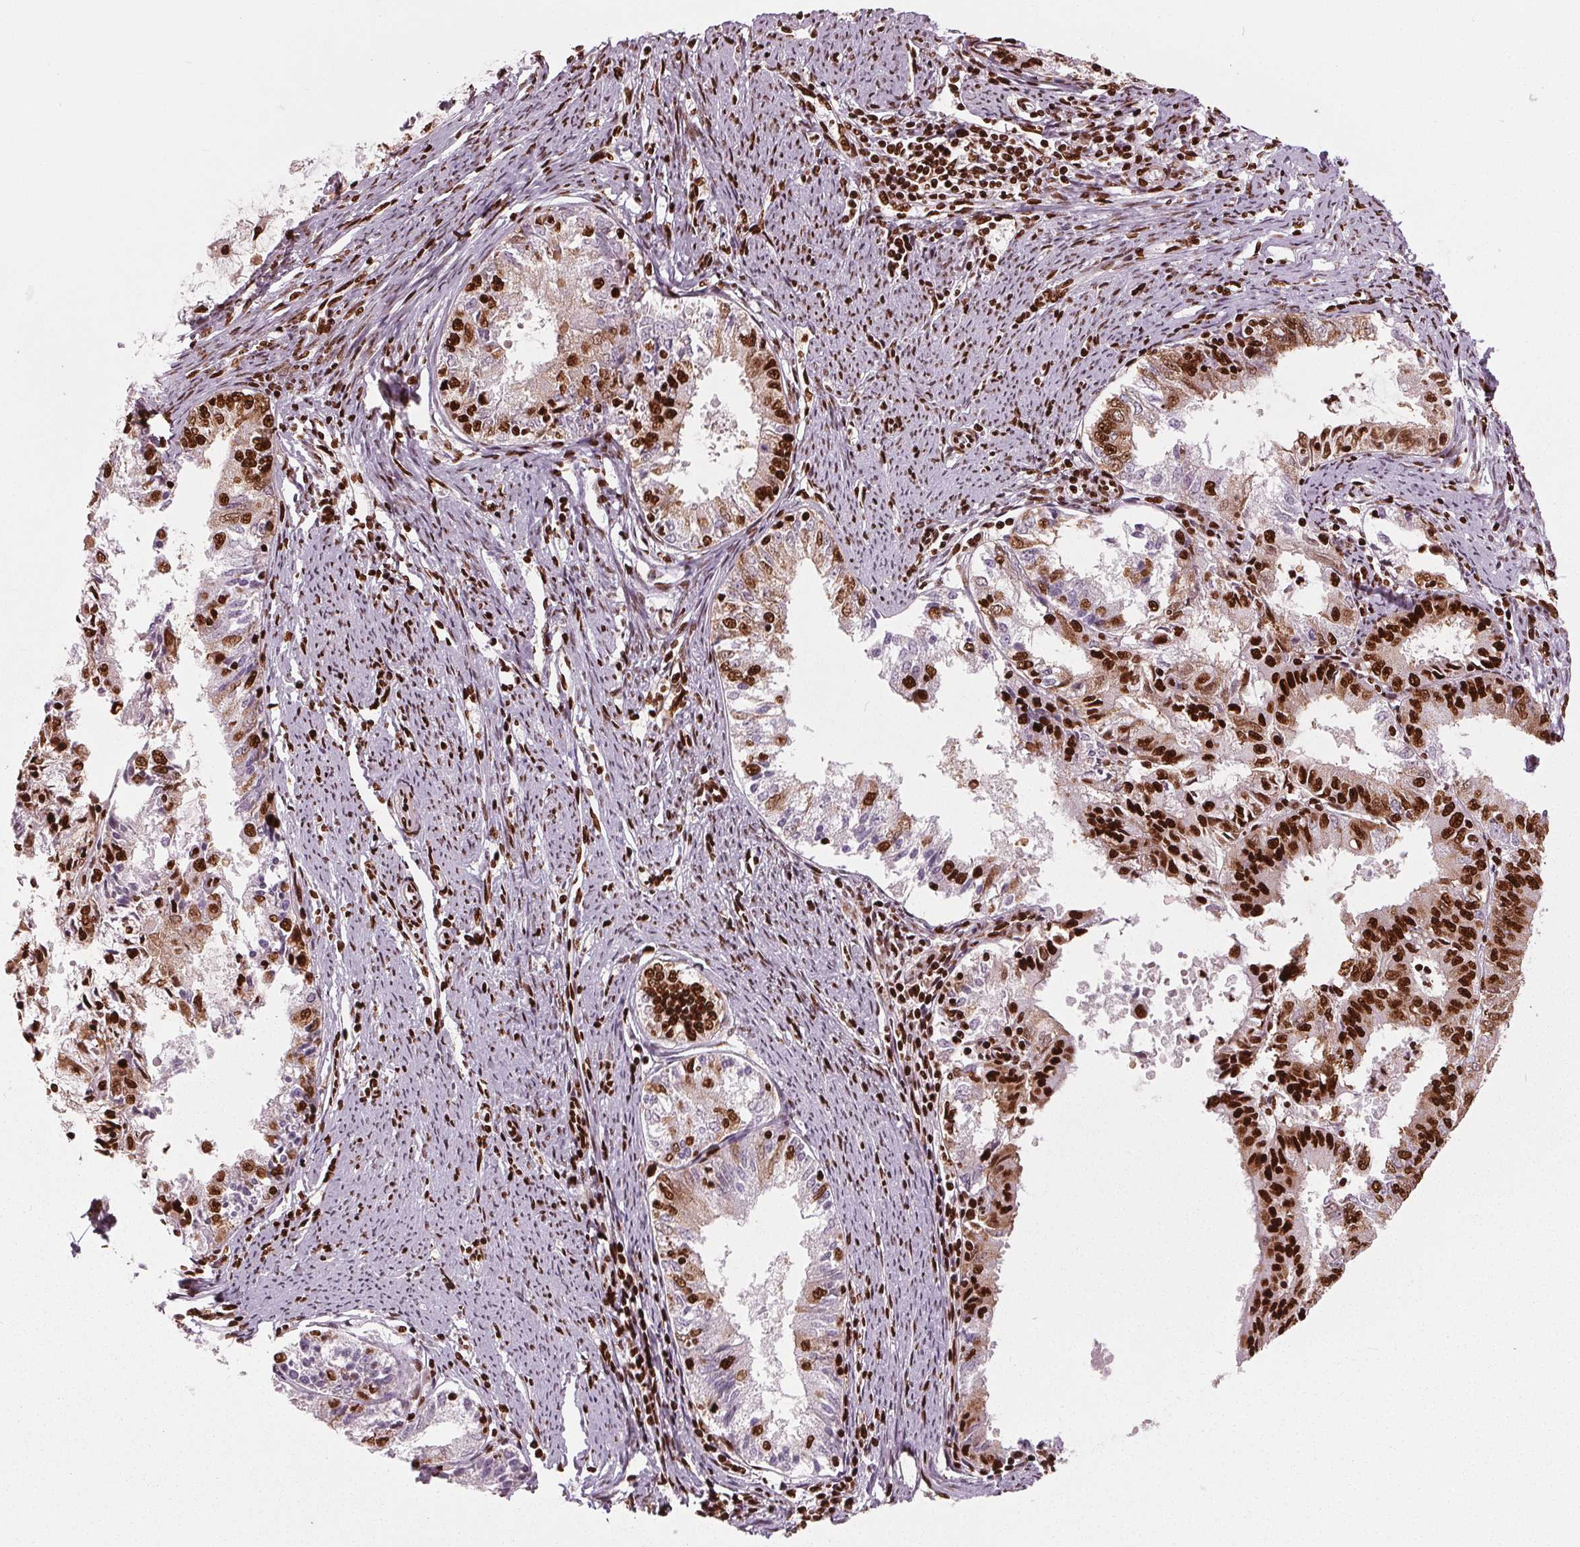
{"staining": {"intensity": "strong", "quantity": "25%-75%", "location": "nuclear"}, "tissue": "endometrial cancer", "cell_type": "Tumor cells", "image_type": "cancer", "snomed": [{"axis": "morphology", "description": "Adenocarcinoma, NOS"}, {"axis": "topography", "description": "Endometrium"}], "caption": "Endometrial cancer stained with DAB (3,3'-diaminobenzidine) immunohistochemistry (IHC) shows high levels of strong nuclear staining in about 25%-75% of tumor cells.", "gene": "BRD4", "patient": {"sex": "female", "age": 57}}